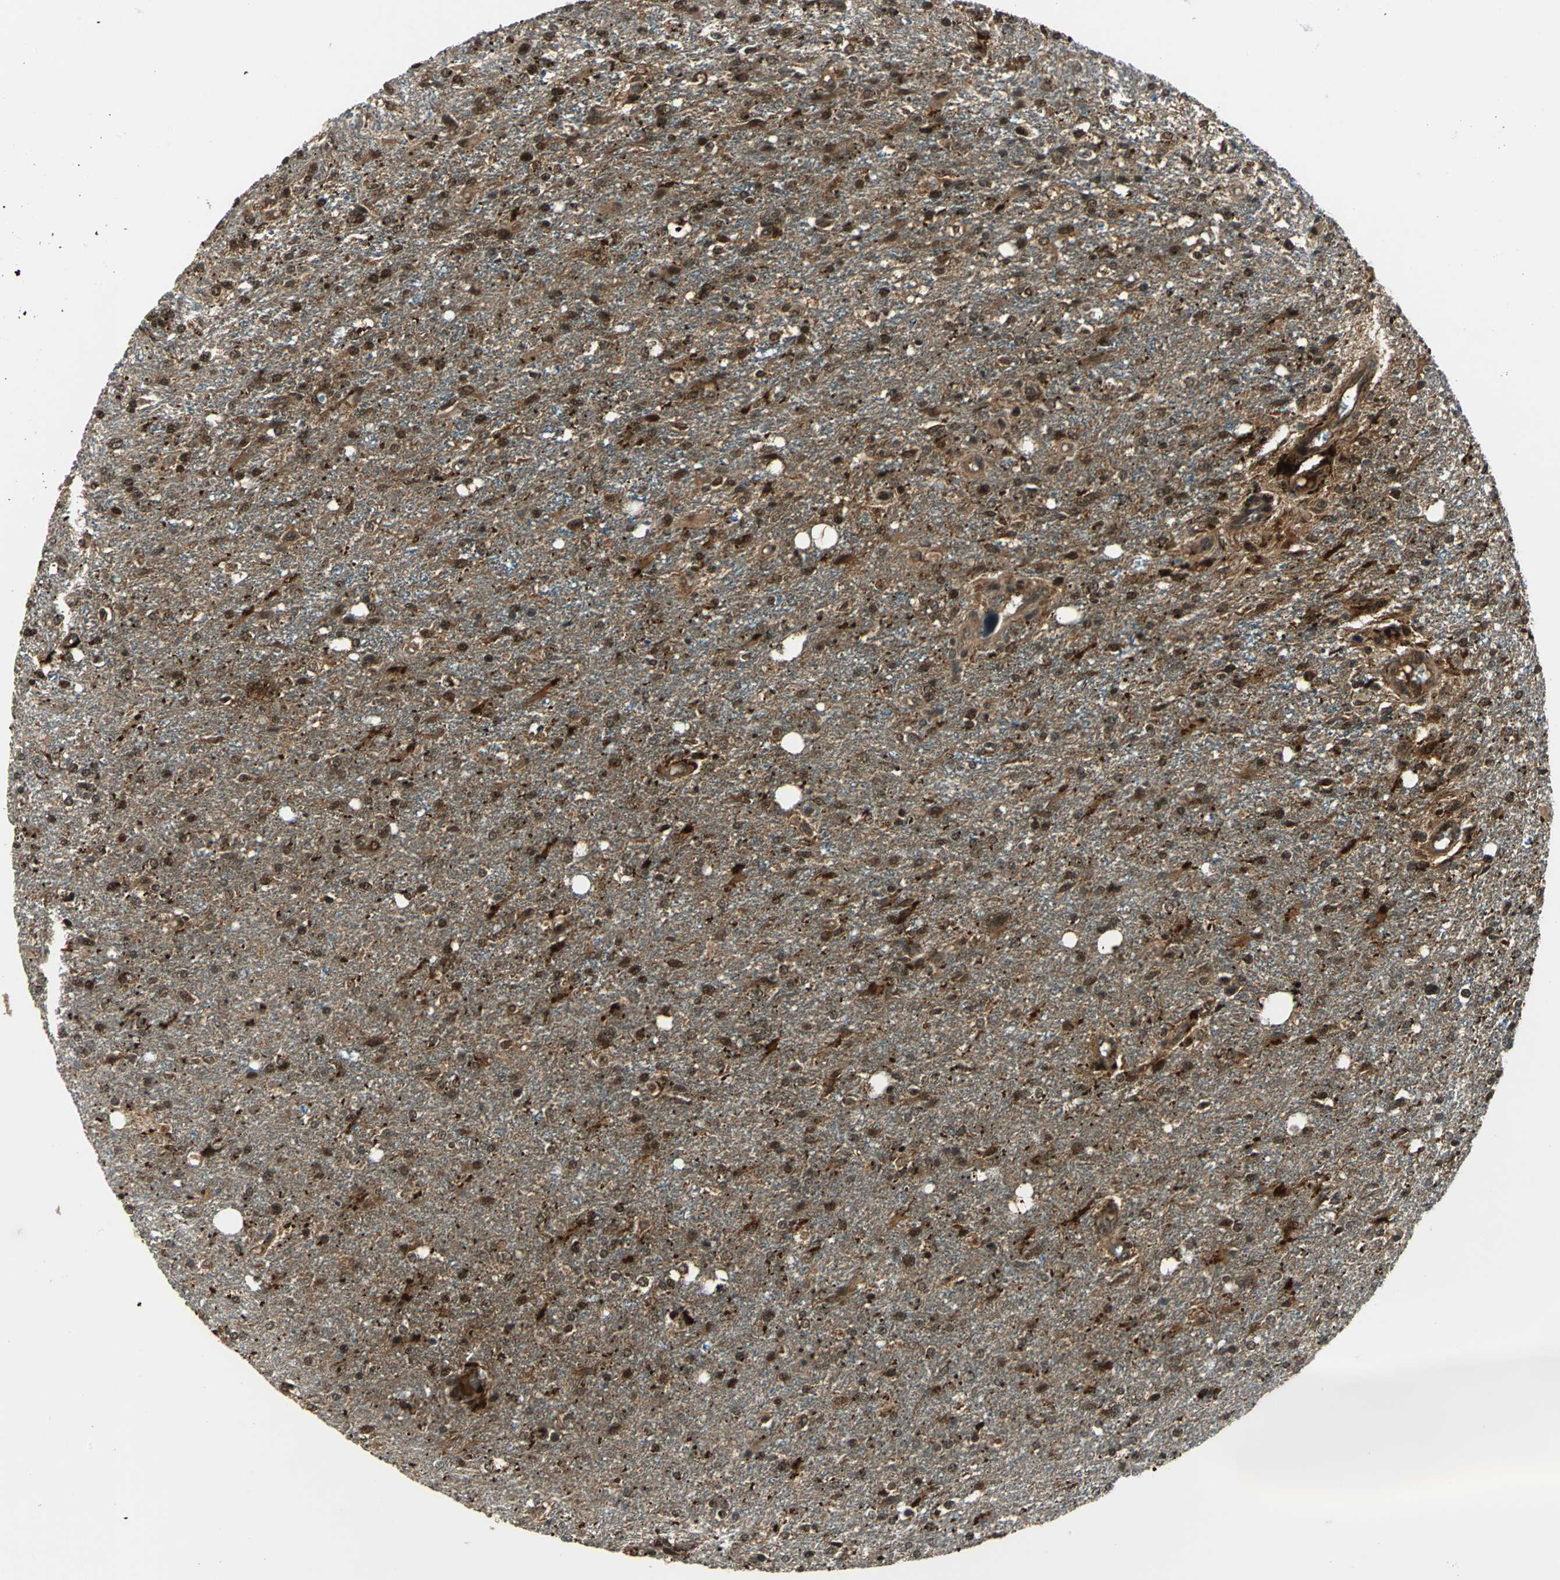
{"staining": {"intensity": "strong", "quantity": ">75%", "location": "cytoplasmic/membranous,nuclear"}, "tissue": "glioma", "cell_type": "Tumor cells", "image_type": "cancer", "snomed": [{"axis": "morphology", "description": "Glioma, malignant, High grade"}, {"axis": "topography", "description": "Cerebral cortex"}], "caption": "About >75% of tumor cells in human high-grade glioma (malignant) exhibit strong cytoplasmic/membranous and nuclear protein expression as visualized by brown immunohistochemical staining.", "gene": "PPP1R13L", "patient": {"sex": "male", "age": 76}}